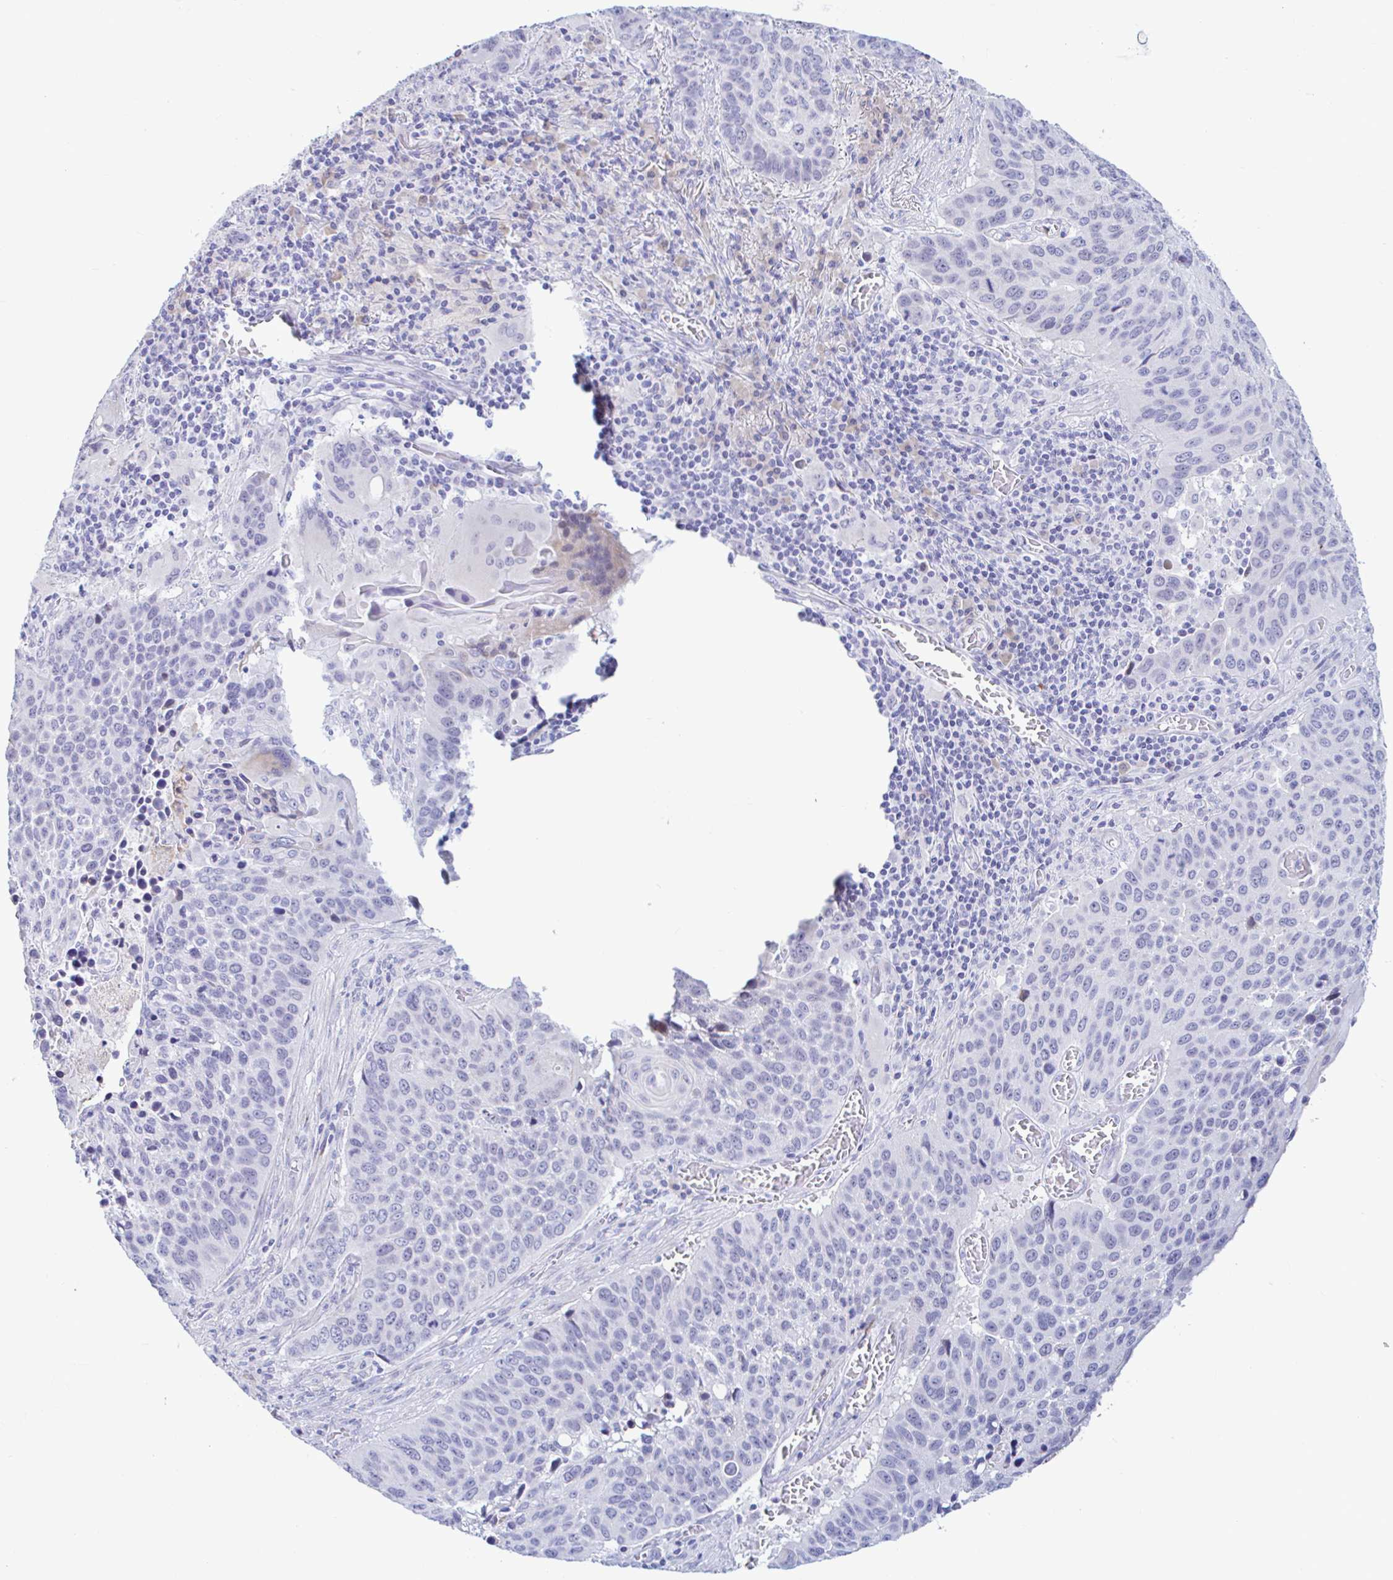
{"staining": {"intensity": "negative", "quantity": "none", "location": "none"}, "tissue": "lung cancer", "cell_type": "Tumor cells", "image_type": "cancer", "snomed": [{"axis": "morphology", "description": "Squamous cell carcinoma, NOS"}, {"axis": "topography", "description": "Lung"}], "caption": "The image exhibits no significant positivity in tumor cells of lung cancer.", "gene": "NBPF3", "patient": {"sex": "male", "age": 68}}